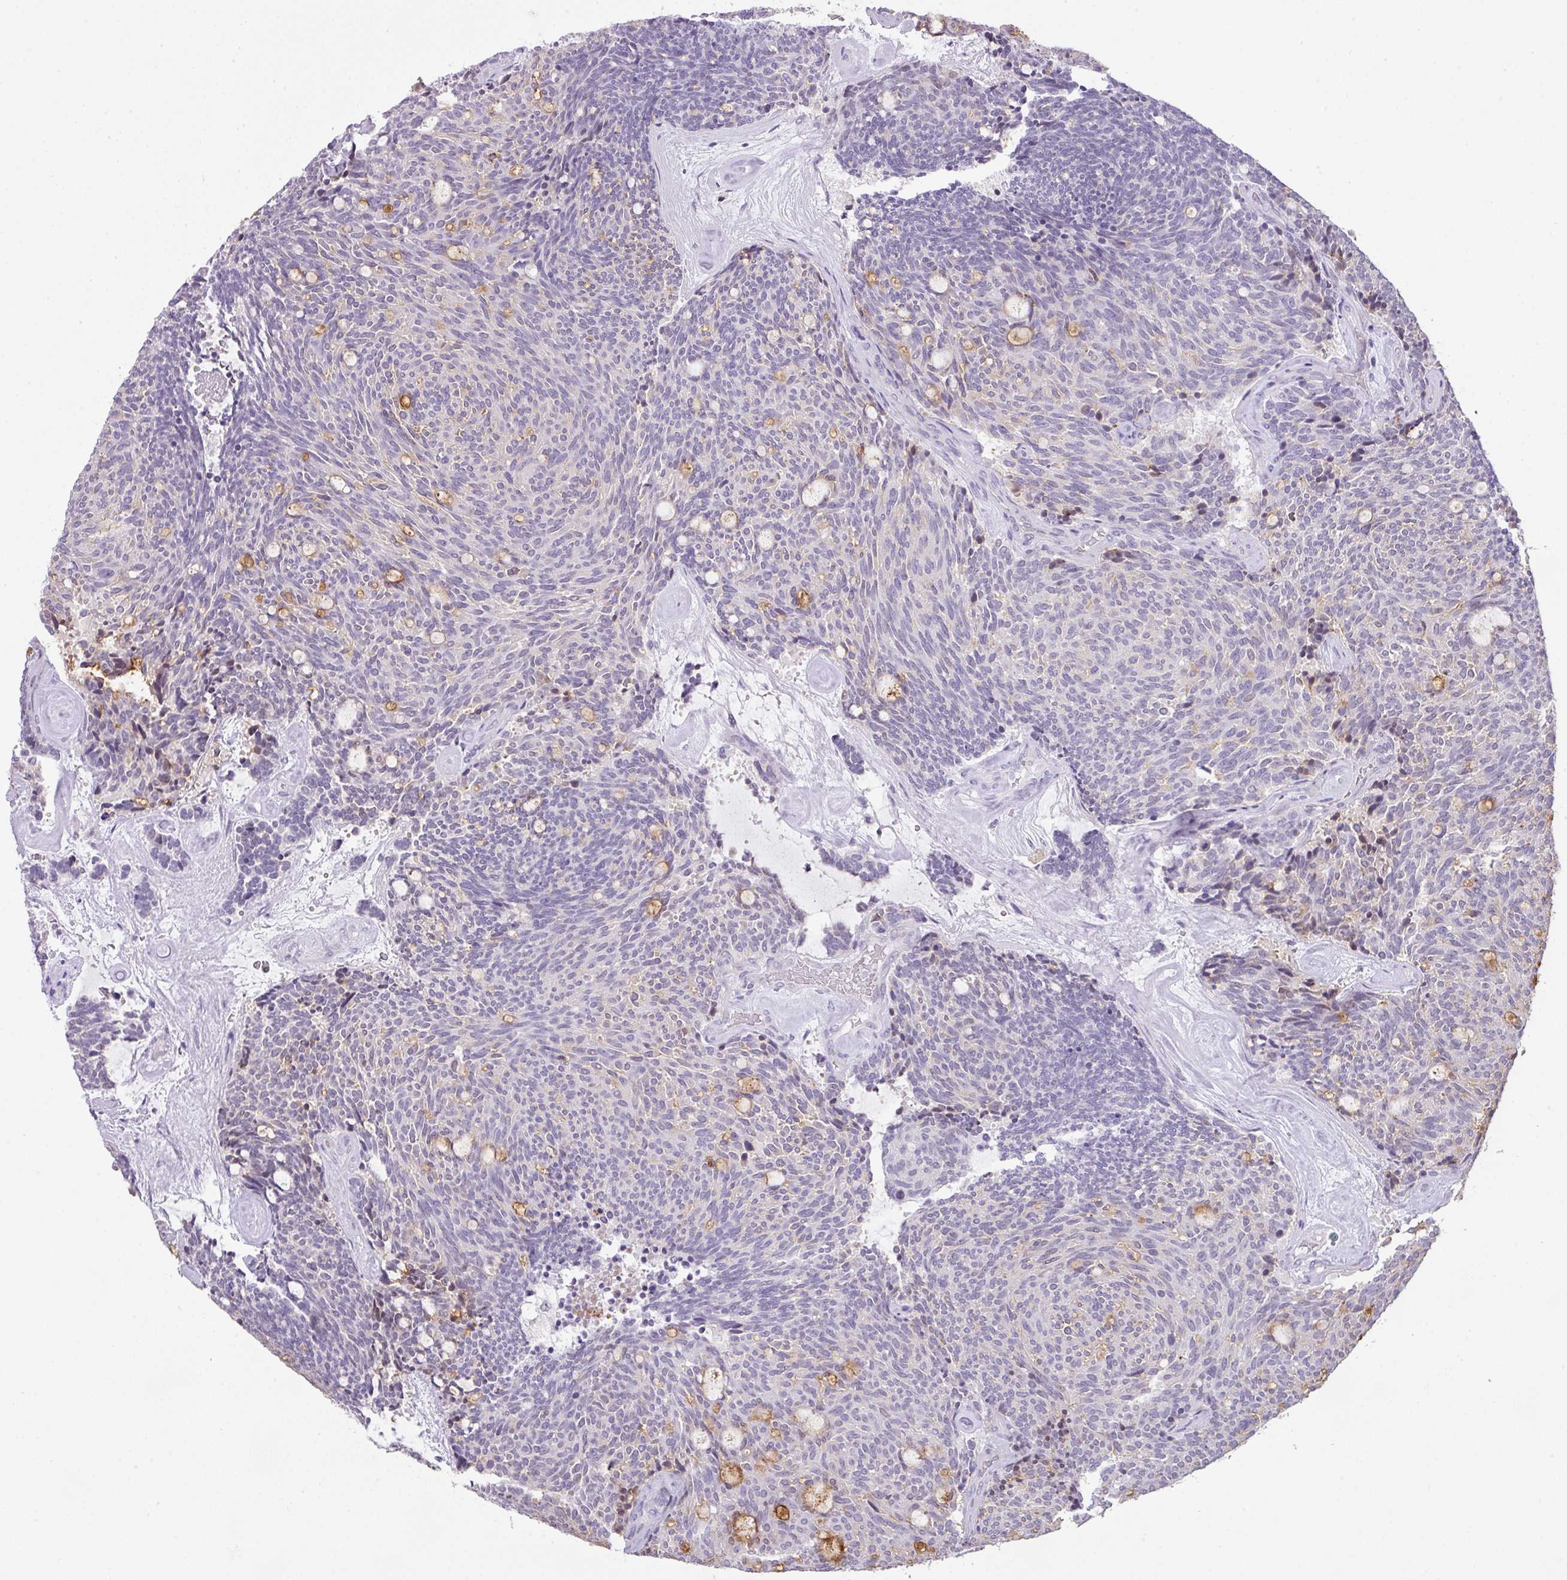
{"staining": {"intensity": "negative", "quantity": "none", "location": "none"}, "tissue": "carcinoid", "cell_type": "Tumor cells", "image_type": "cancer", "snomed": [{"axis": "morphology", "description": "Carcinoid, malignant, NOS"}, {"axis": "topography", "description": "Pancreas"}], "caption": "DAB immunohistochemical staining of human carcinoid reveals no significant staining in tumor cells.", "gene": "ANKRD13B", "patient": {"sex": "female", "age": 54}}